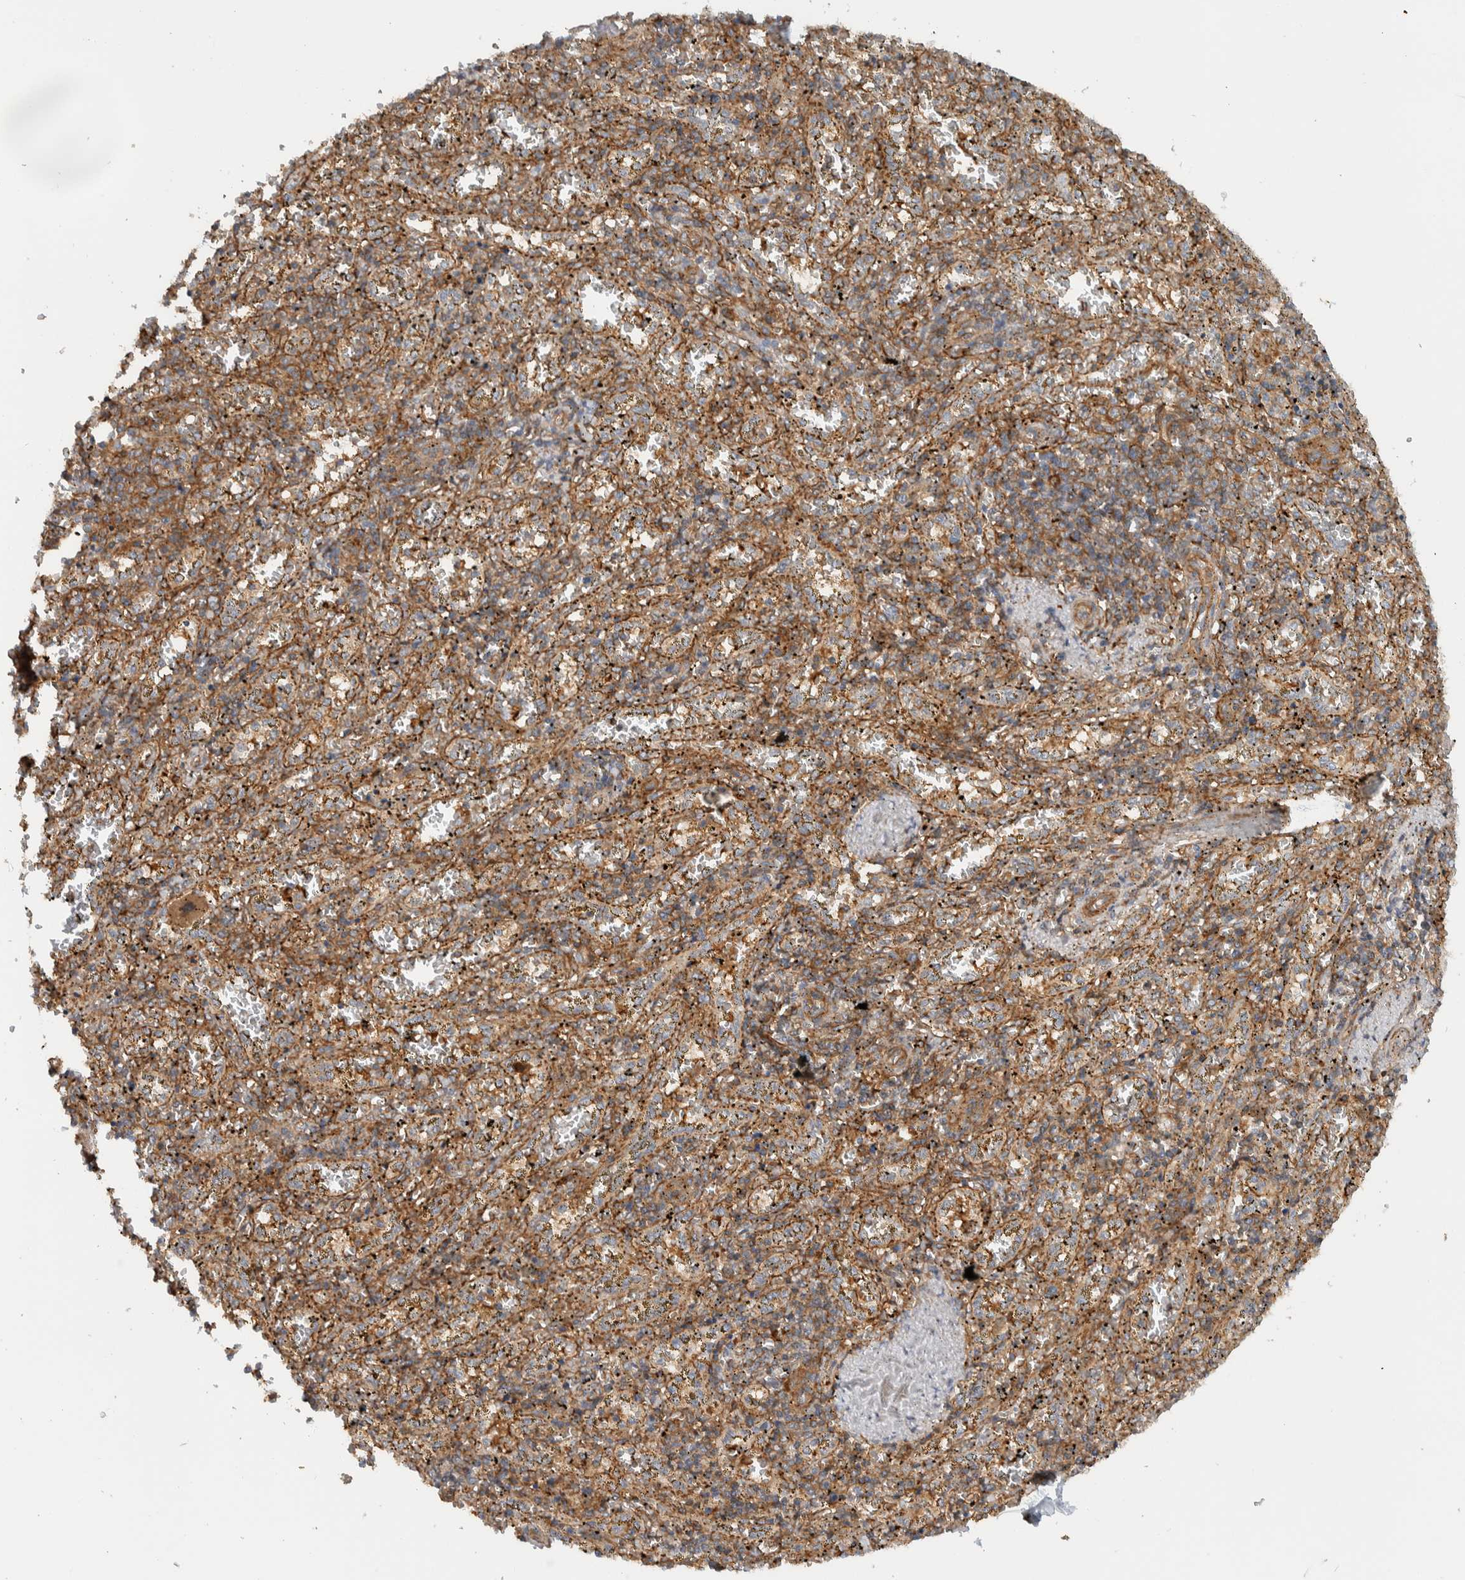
{"staining": {"intensity": "moderate", "quantity": ">75%", "location": "cytoplasmic/membranous"}, "tissue": "spleen", "cell_type": "Cells in red pulp", "image_type": "normal", "snomed": [{"axis": "morphology", "description": "Normal tissue, NOS"}, {"axis": "topography", "description": "Spleen"}], "caption": "Unremarkable spleen reveals moderate cytoplasmic/membranous staining in about >75% of cells in red pulp, visualized by immunohistochemistry.", "gene": "MPRIP", "patient": {"sex": "male", "age": 11}}